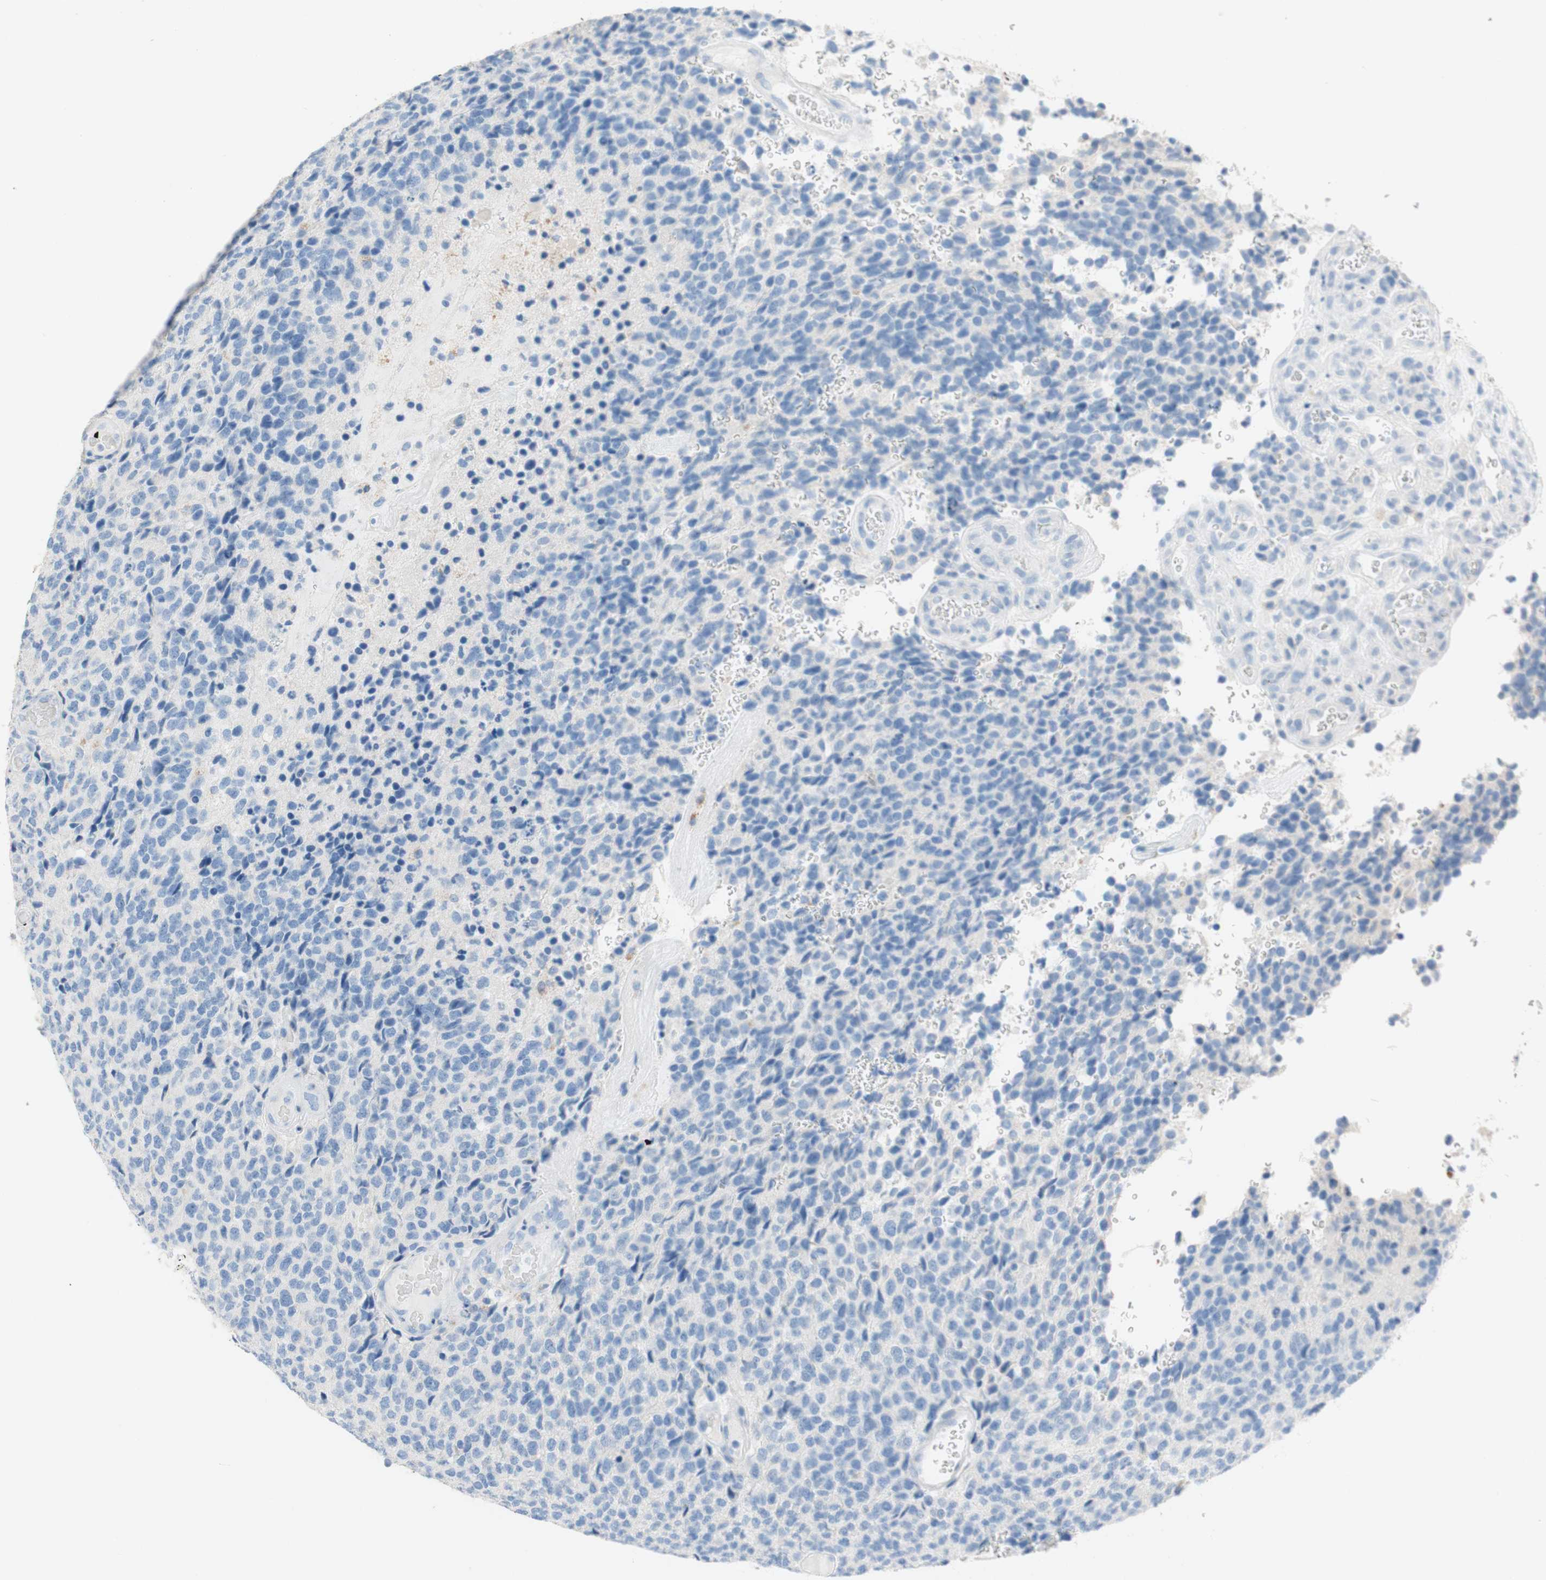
{"staining": {"intensity": "negative", "quantity": "none", "location": "none"}, "tissue": "glioma", "cell_type": "Tumor cells", "image_type": "cancer", "snomed": [{"axis": "morphology", "description": "Glioma, malignant, High grade"}, {"axis": "topography", "description": "pancreas cauda"}], "caption": "Glioma was stained to show a protein in brown. There is no significant staining in tumor cells. (DAB immunohistochemistry (IHC) with hematoxylin counter stain).", "gene": "POLR2J3", "patient": {"sex": "male", "age": 60}}